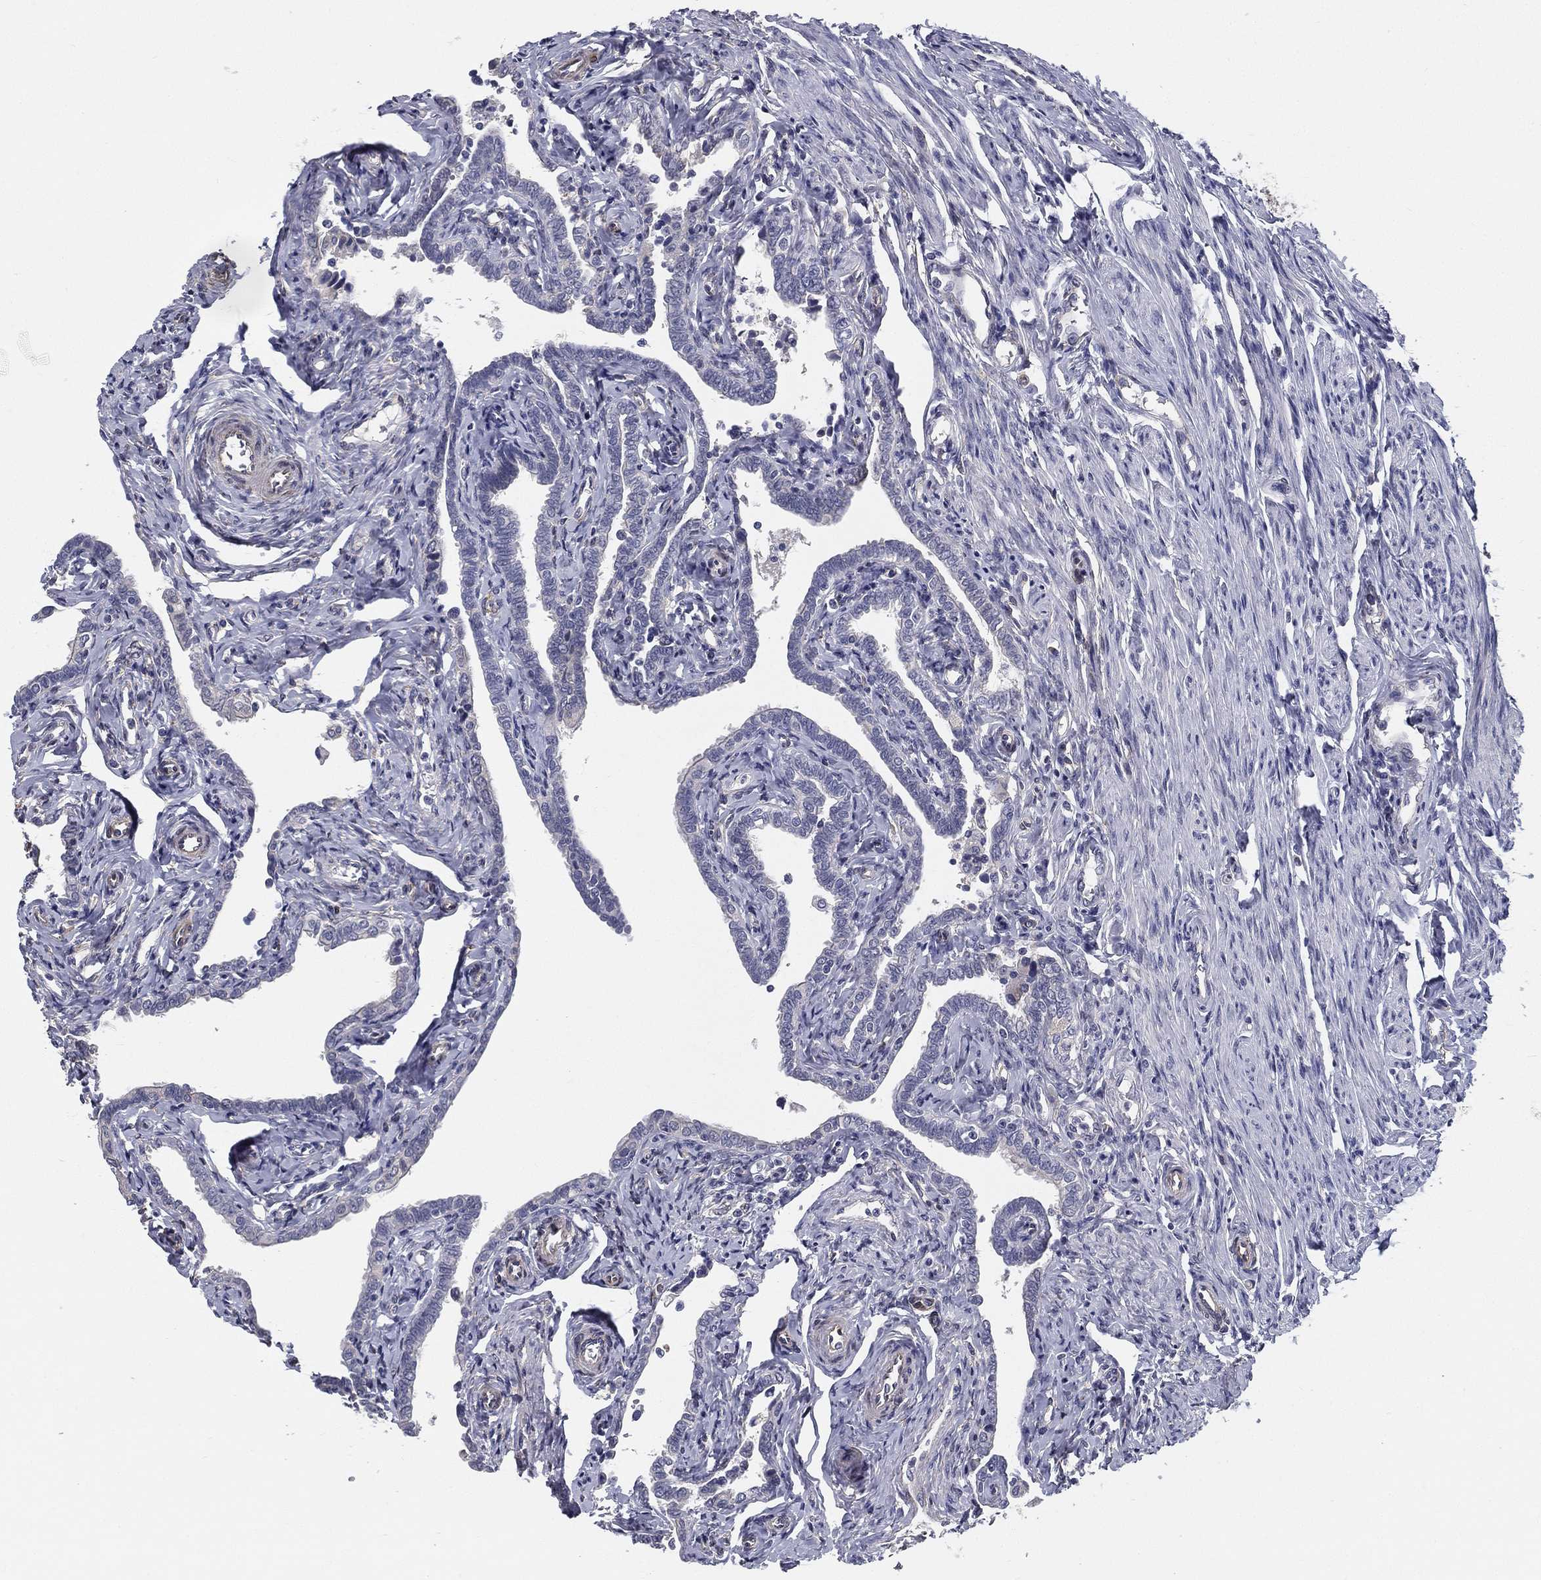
{"staining": {"intensity": "negative", "quantity": "none", "location": "none"}, "tissue": "fallopian tube", "cell_type": "Glandular cells", "image_type": "normal", "snomed": [{"axis": "morphology", "description": "Normal tissue, NOS"}, {"axis": "topography", "description": "Fallopian tube"}, {"axis": "topography", "description": "Ovary"}], "caption": "Micrograph shows no significant protein staining in glandular cells of unremarkable fallopian tube. Brightfield microscopy of immunohistochemistry stained with DAB (brown) and hematoxylin (blue), captured at high magnification.", "gene": "LRRC56", "patient": {"sex": "female", "age": 54}}